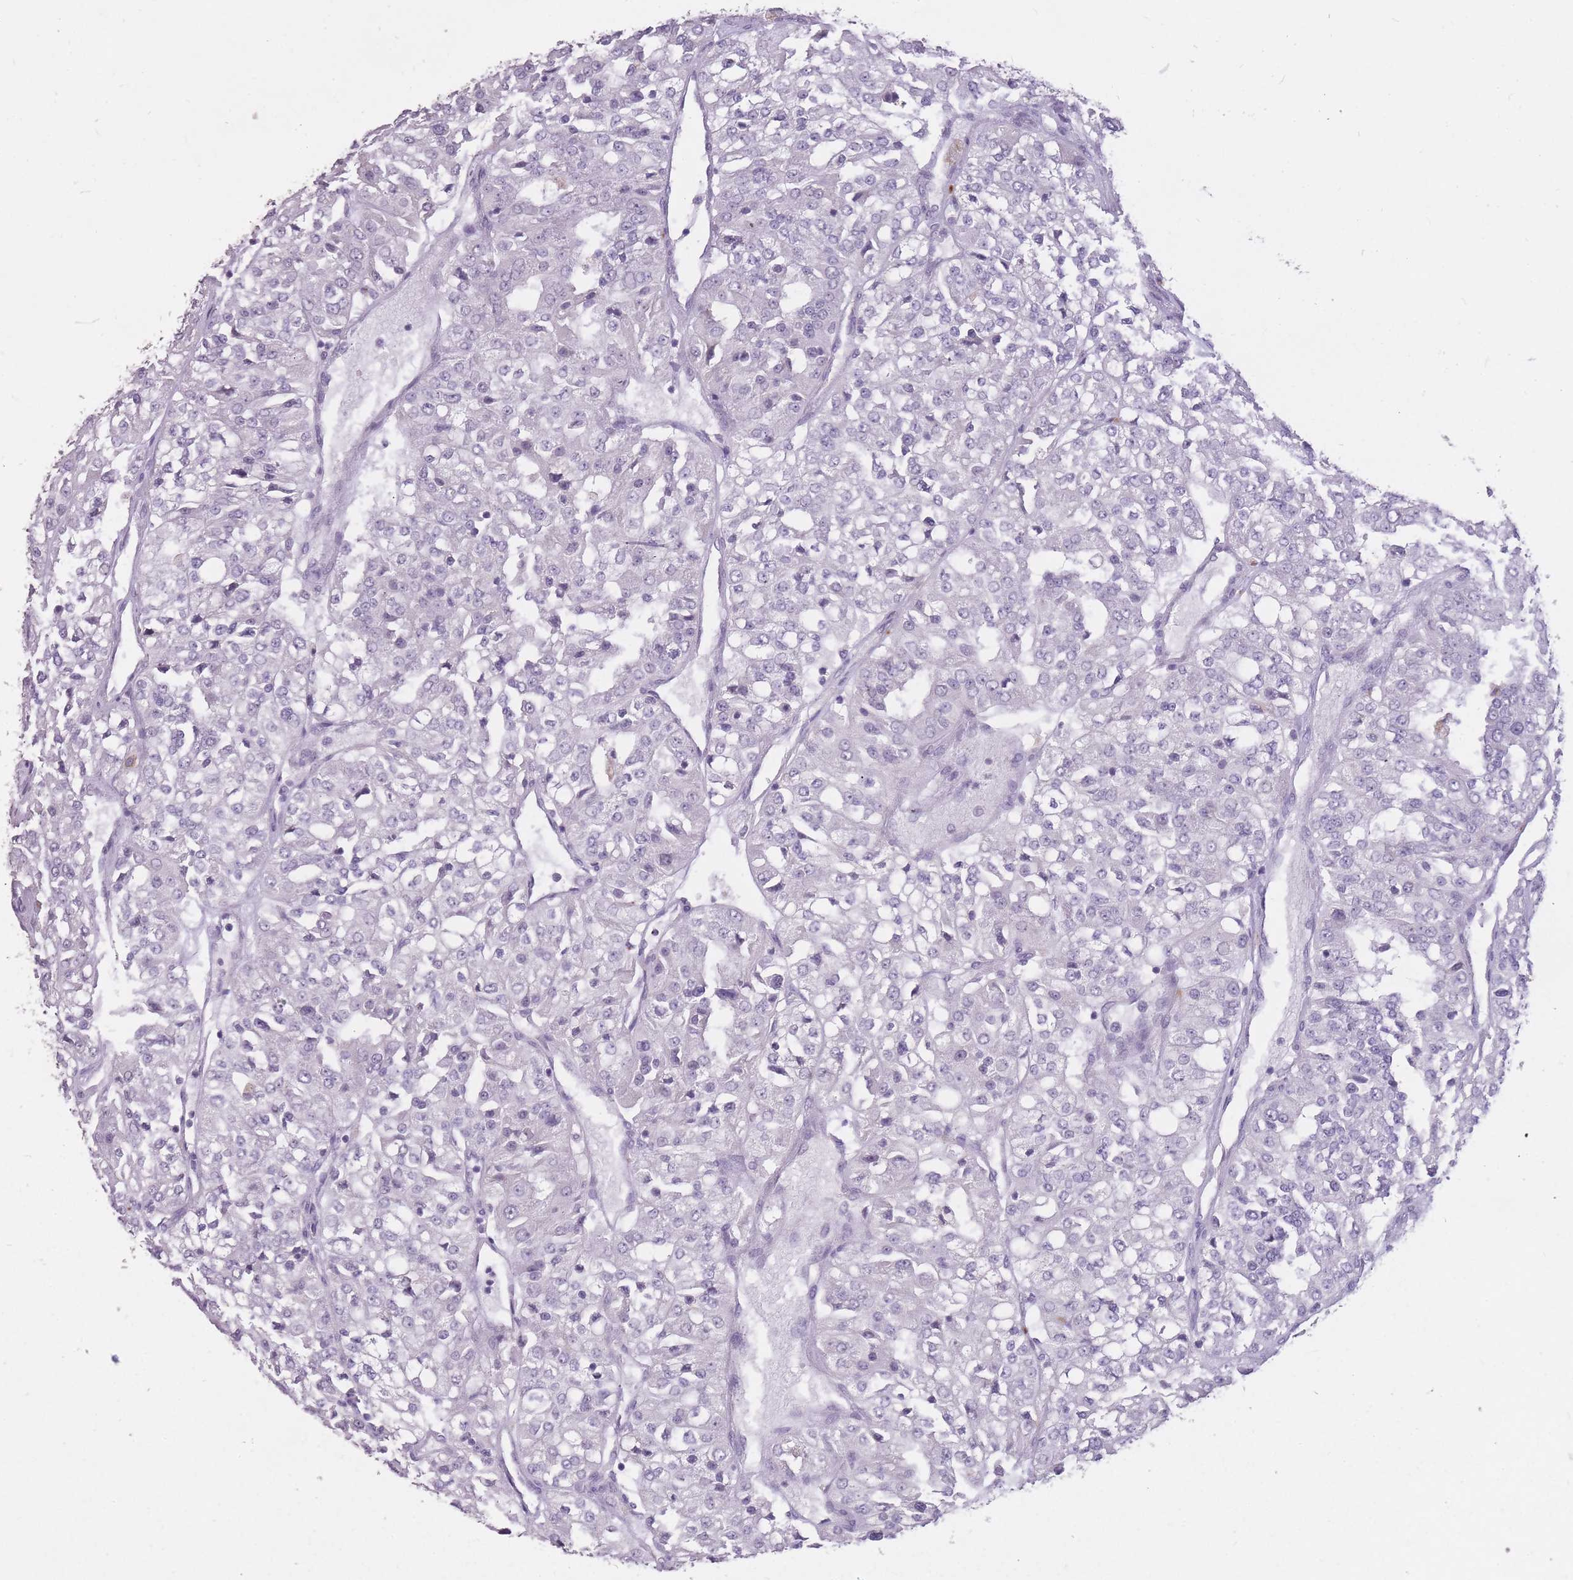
{"staining": {"intensity": "negative", "quantity": "none", "location": "none"}, "tissue": "renal cancer", "cell_type": "Tumor cells", "image_type": "cancer", "snomed": [{"axis": "morphology", "description": "Adenocarcinoma, NOS"}, {"axis": "topography", "description": "Kidney"}], "caption": "Immunohistochemical staining of adenocarcinoma (renal) shows no significant positivity in tumor cells.", "gene": "HNRNPUL1", "patient": {"sex": "female", "age": 63}}